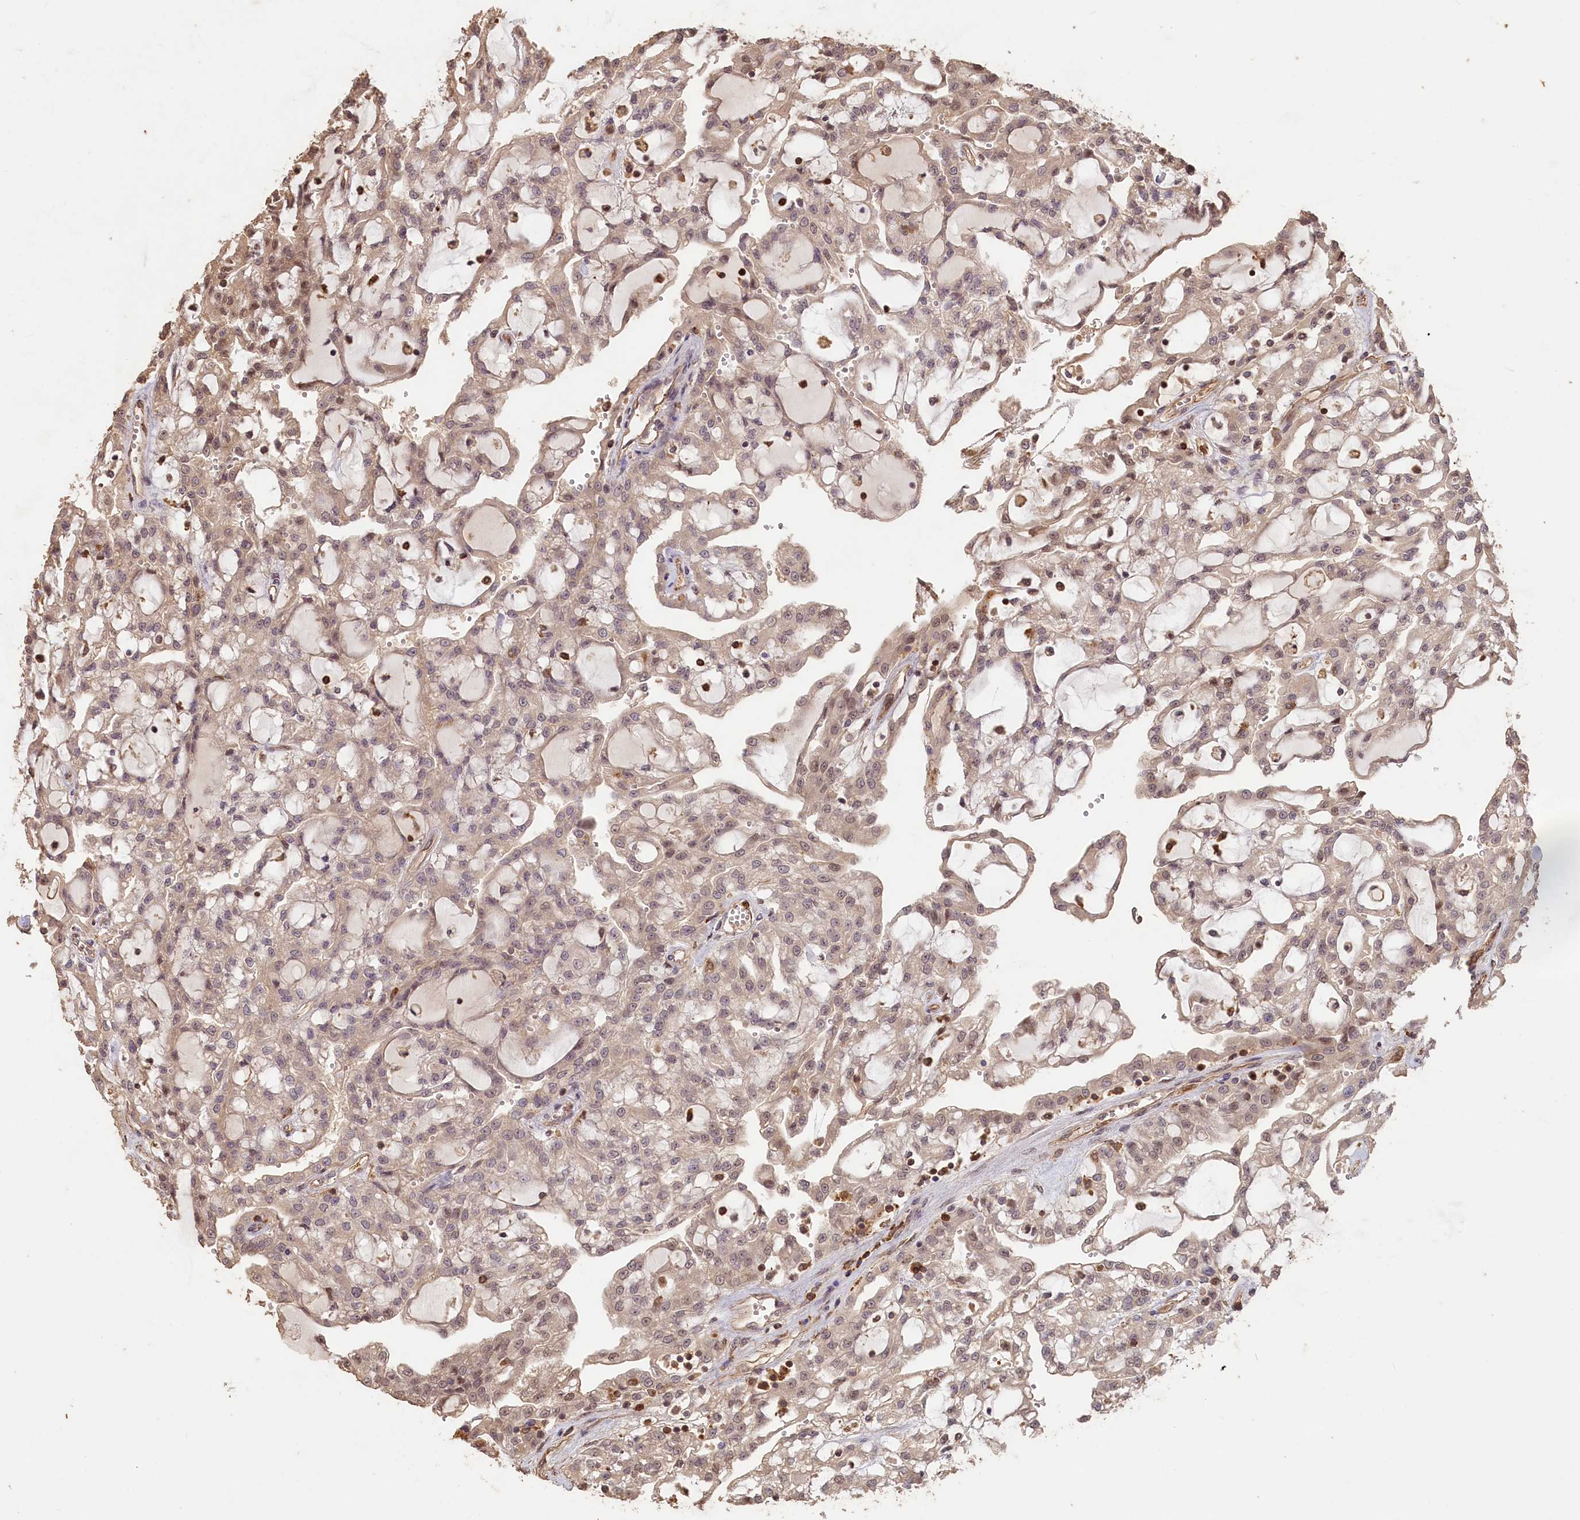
{"staining": {"intensity": "weak", "quantity": "<25%", "location": "cytoplasmic/membranous"}, "tissue": "renal cancer", "cell_type": "Tumor cells", "image_type": "cancer", "snomed": [{"axis": "morphology", "description": "Adenocarcinoma, NOS"}, {"axis": "topography", "description": "Kidney"}], "caption": "High power microscopy image of an immunohistochemistry (IHC) micrograph of renal adenocarcinoma, revealing no significant positivity in tumor cells.", "gene": "MADD", "patient": {"sex": "male", "age": 63}}